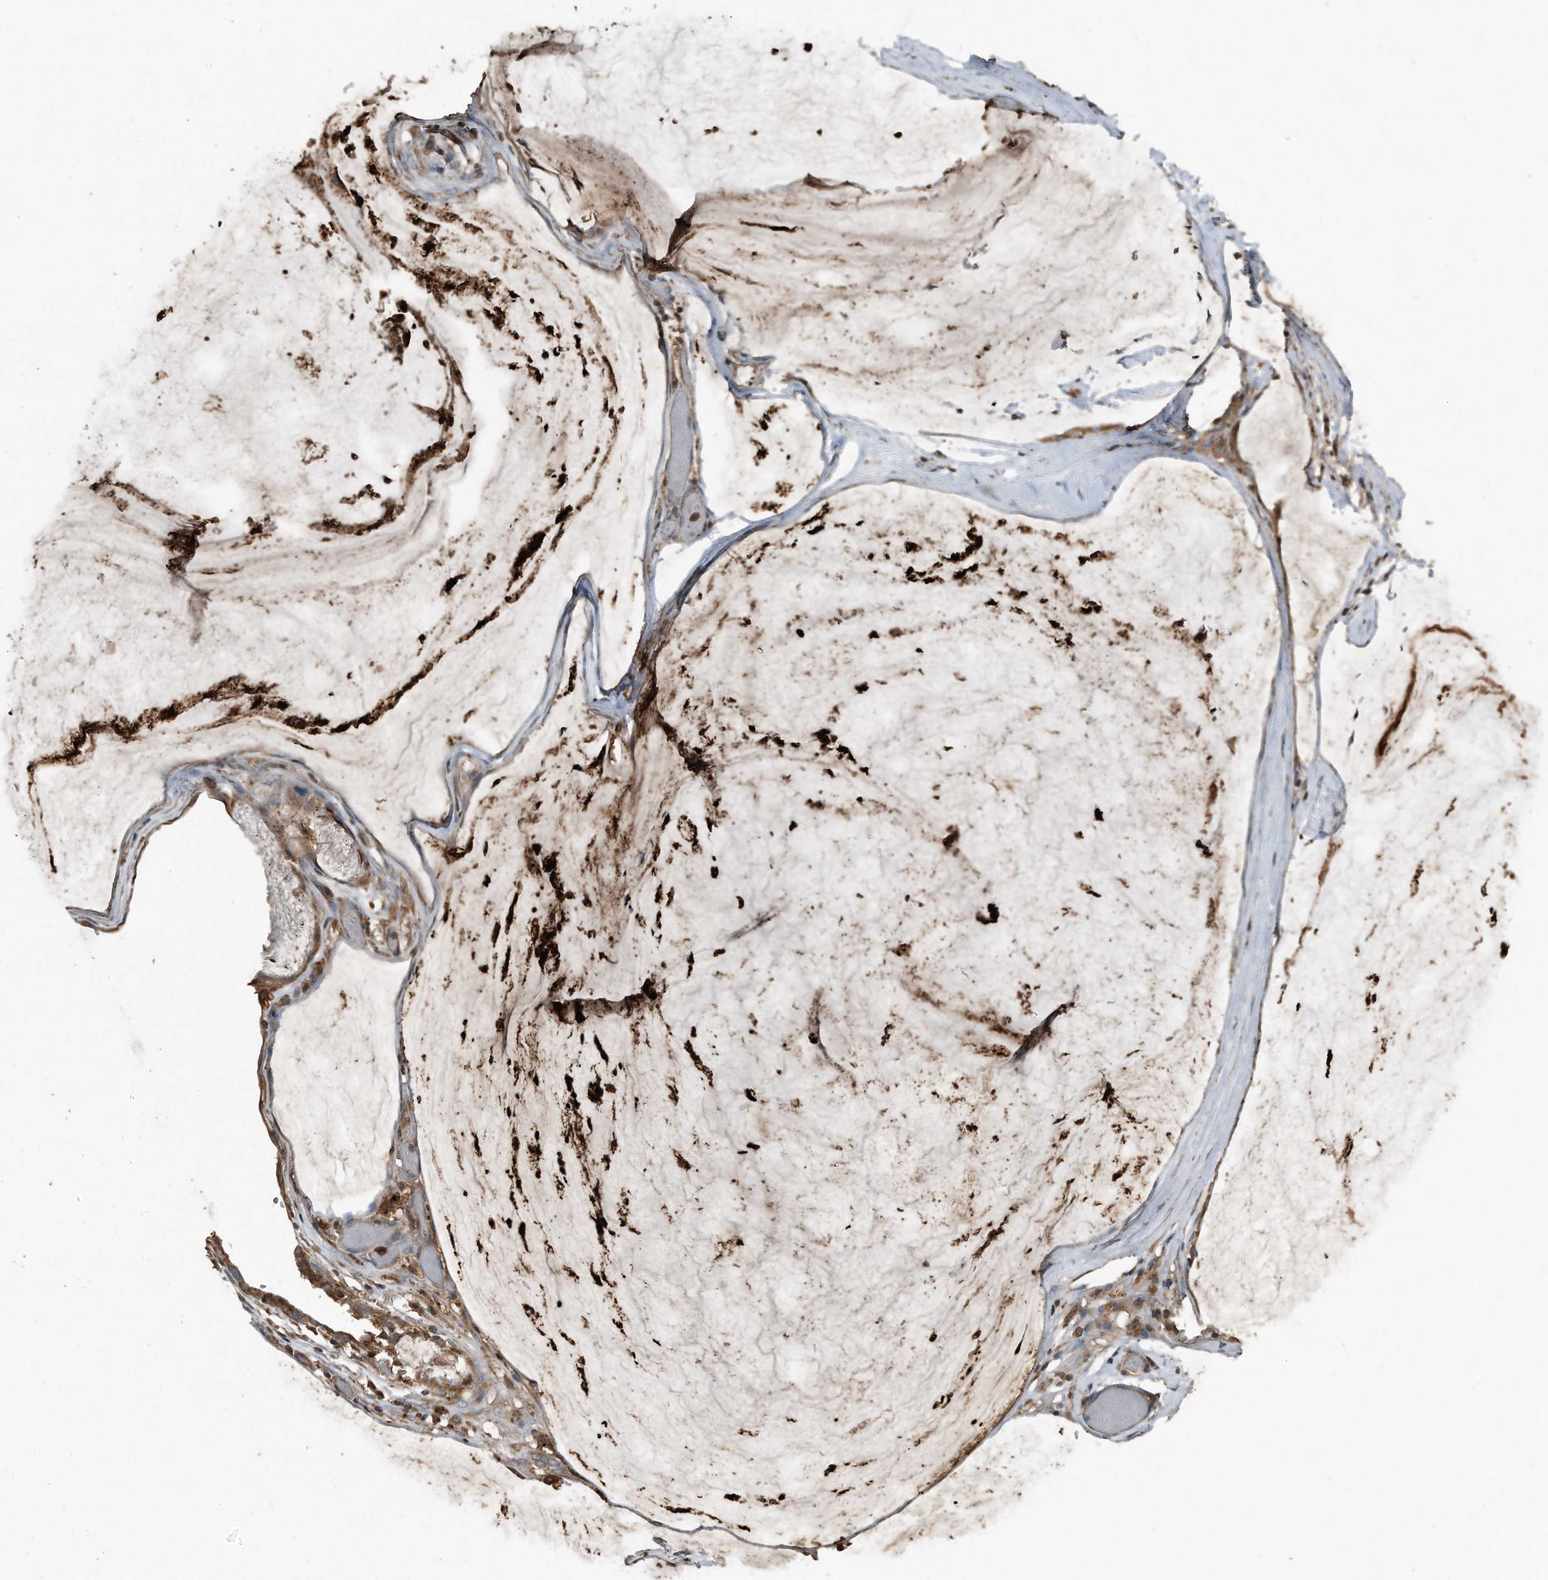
{"staining": {"intensity": "moderate", "quantity": ">75%", "location": "cytoplasmic/membranous"}, "tissue": "ovarian cancer", "cell_type": "Tumor cells", "image_type": "cancer", "snomed": [{"axis": "morphology", "description": "Cystadenocarcinoma, mucinous, NOS"}, {"axis": "topography", "description": "Ovary"}], "caption": "Immunohistochemical staining of ovarian mucinous cystadenocarcinoma reveals moderate cytoplasmic/membranous protein positivity in approximately >75% of tumor cells.", "gene": "C9", "patient": {"sex": "female", "age": 39}}